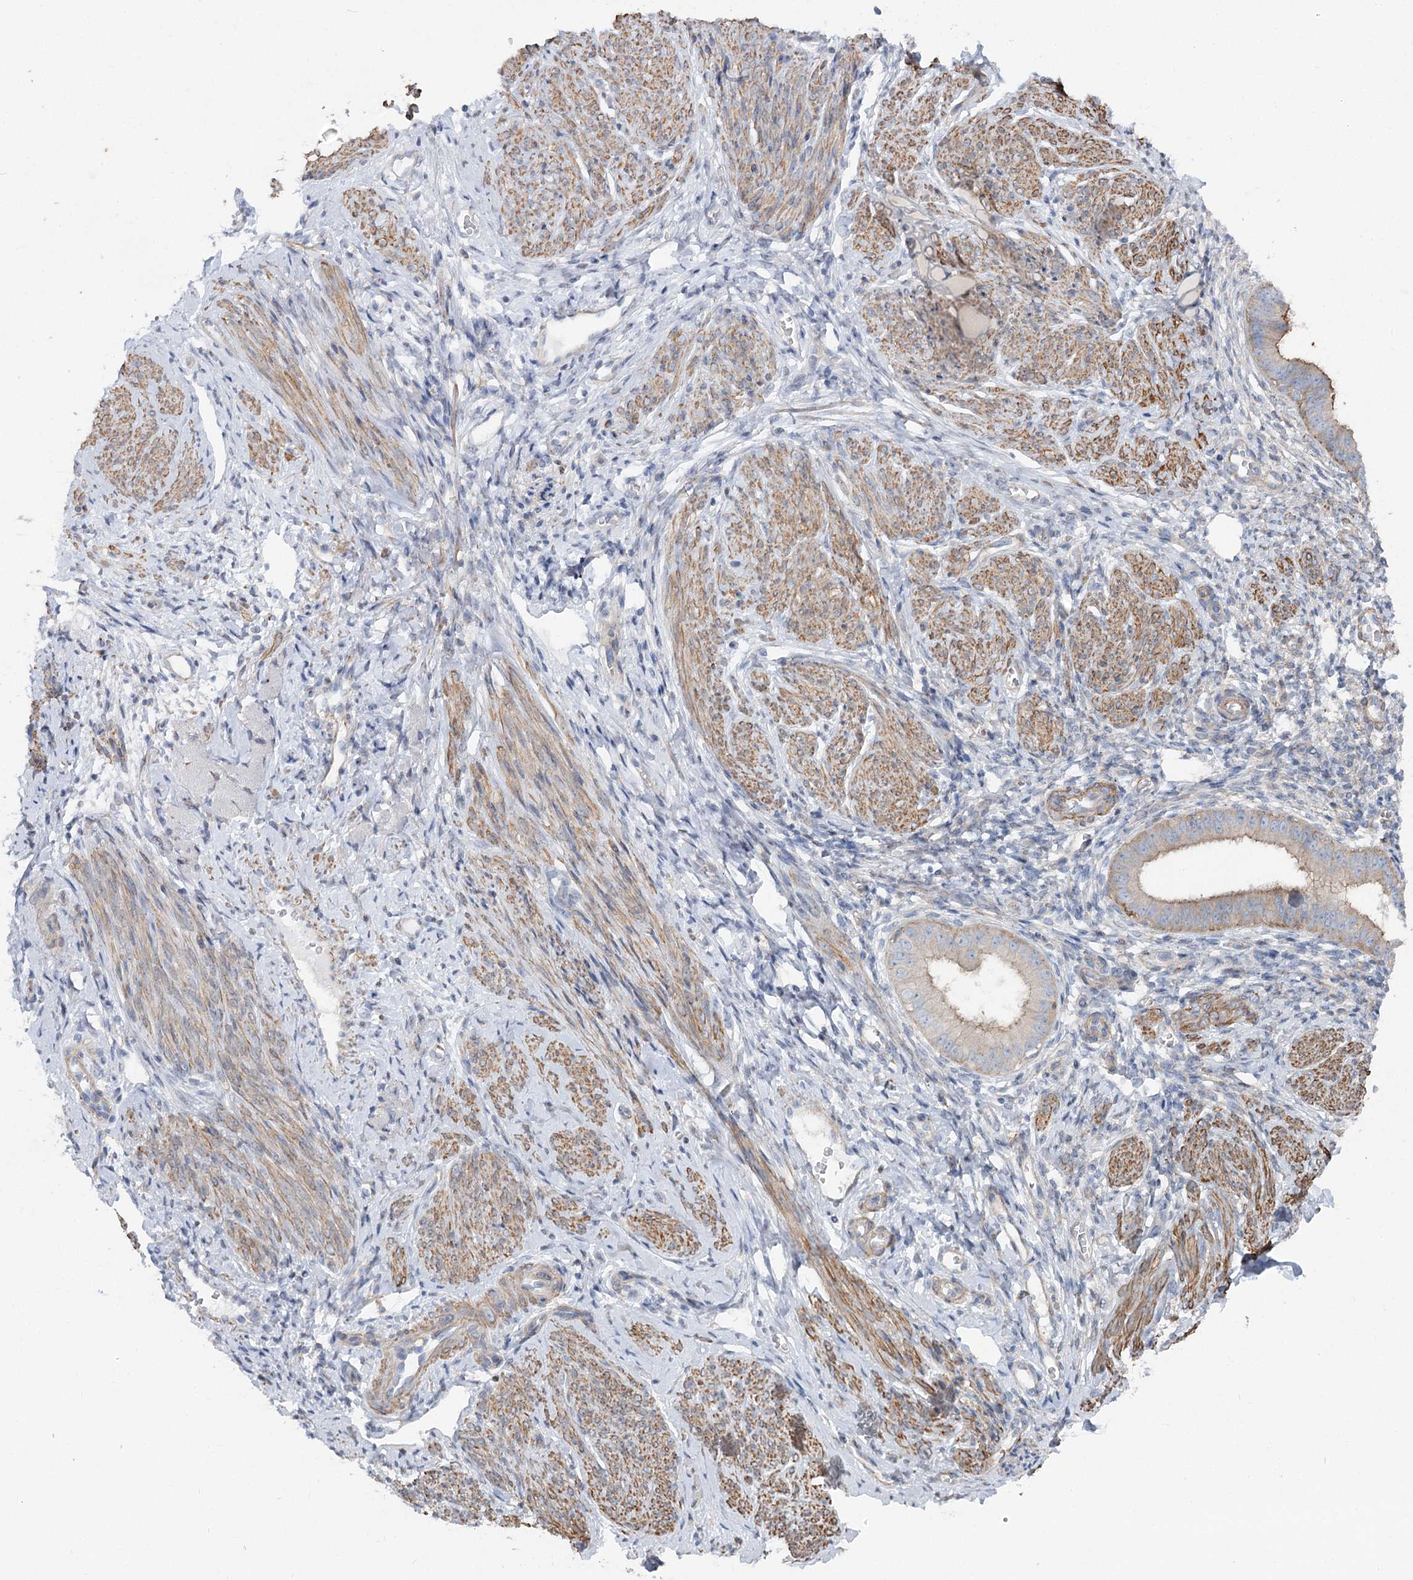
{"staining": {"intensity": "weak", "quantity": "<25%", "location": "cytoplasmic/membranous"}, "tissue": "endometrium", "cell_type": "Cells in endometrial stroma", "image_type": "normal", "snomed": [{"axis": "morphology", "description": "Normal tissue, NOS"}, {"axis": "topography", "description": "Uterus"}, {"axis": "topography", "description": "Endometrium"}], "caption": "Micrograph shows no protein positivity in cells in endometrial stroma of benign endometrium. (DAB IHC with hematoxylin counter stain).", "gene": "LARP1B", "patient": {"sex": "female", "age": 48}}